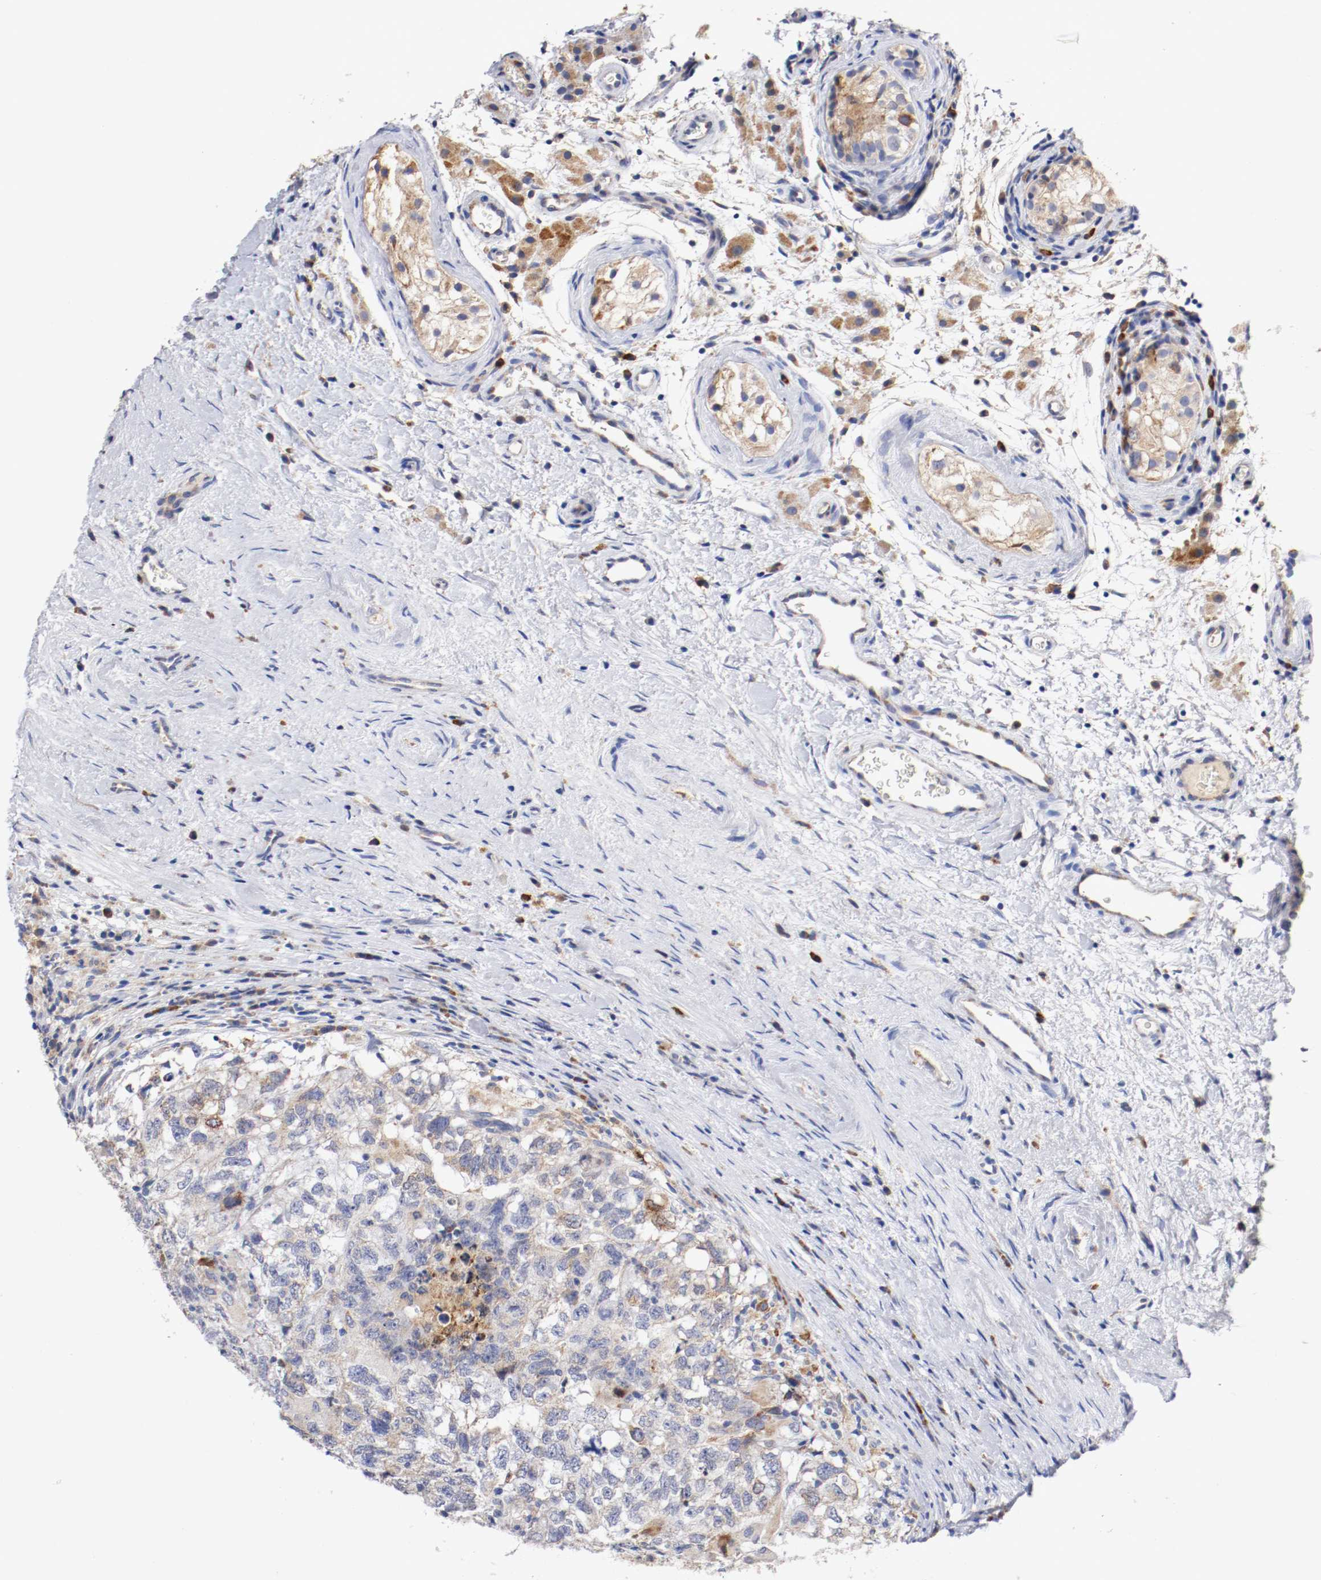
{"staining": {"intensity": "moderate", "quantity": ">75%", "location": "cytoplasmic/membranous"}, "tissue": "testis cancer", "cell_type": "Tumor cells", "image_type": "cancer", "snomed": [{"axis": "morphology", "description": "Carcinoma, Embryonal, NOS"}, {"axis": "topography", "description": "Testis"}], "caption": "This micrograph displays embryonal carcinoma (testis) stained with immunohistochemistry (IHC) to label a protein in brown. The cytoplasmic/membranous of tumor cells show moderate positivity for the protein. Nuclei are counter-stained blue.", "gene": "TRAF2", "patient": {"sex": "male", "age": 21}}